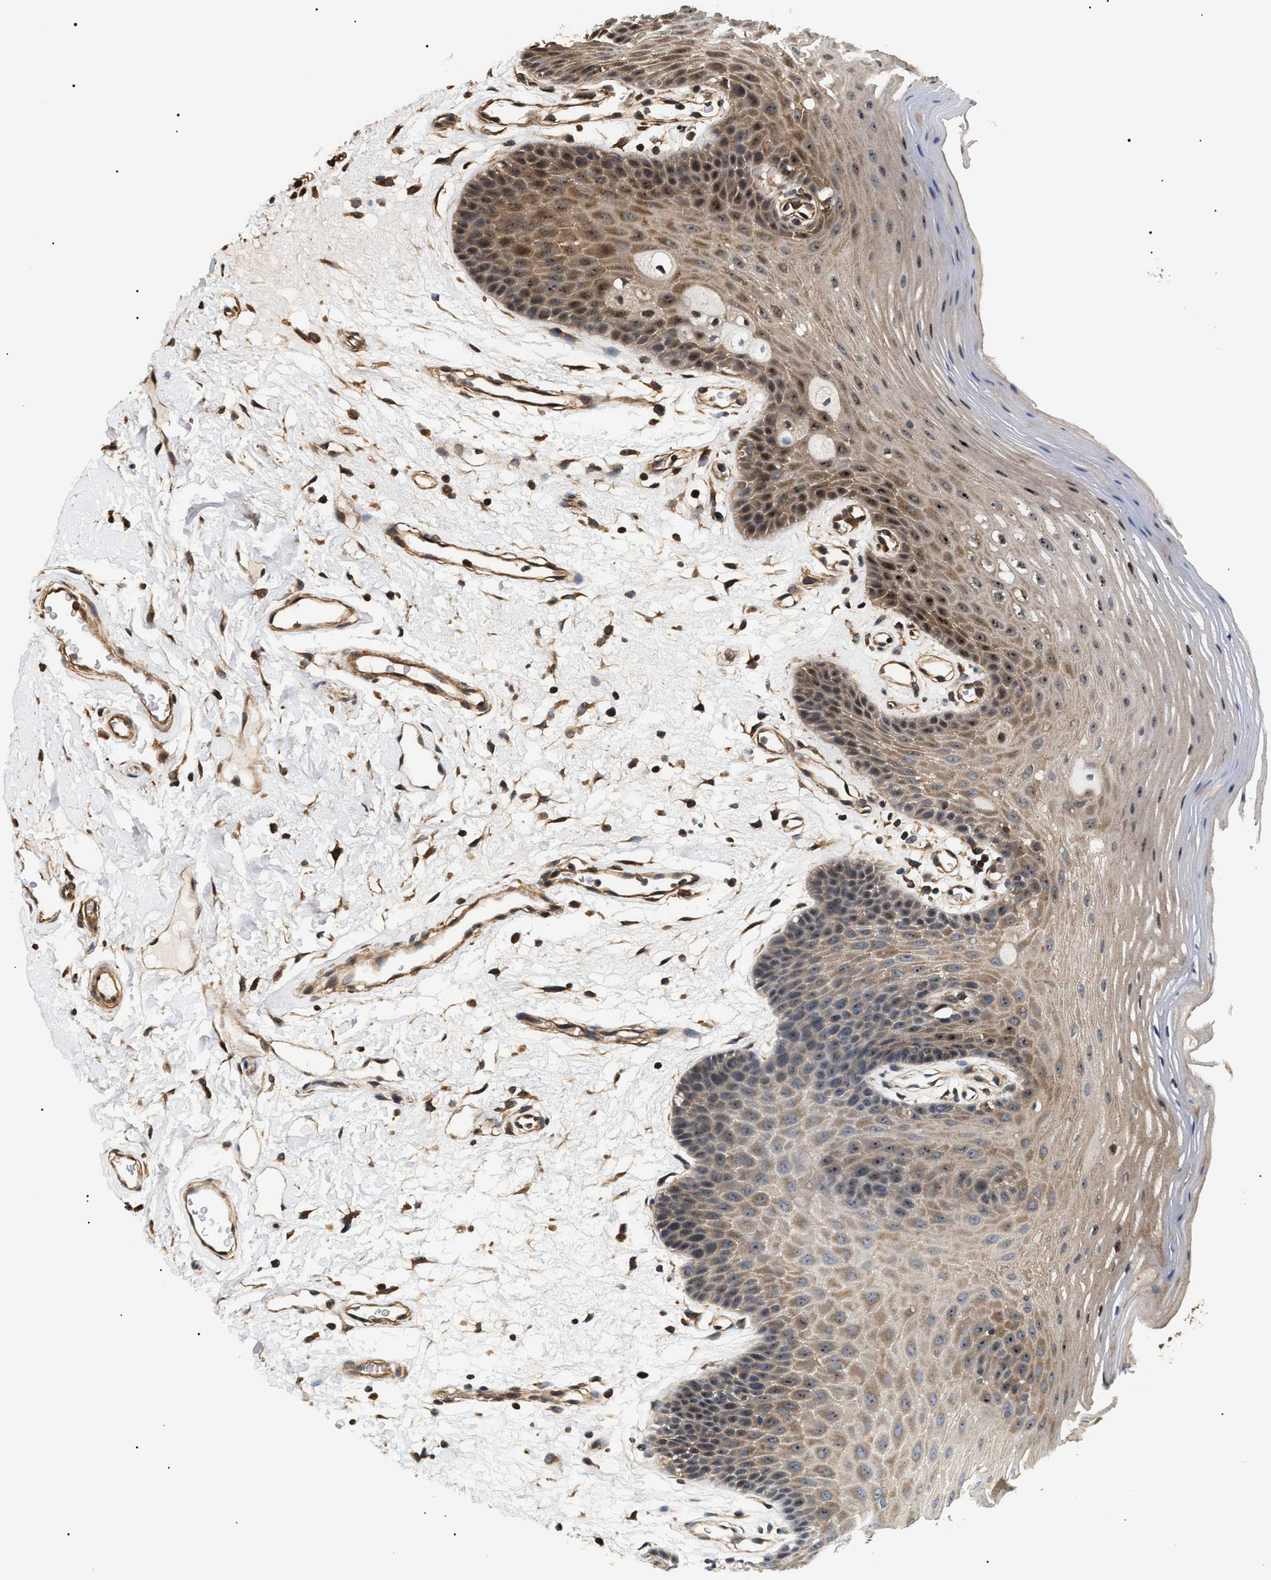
{"staining": {"intensity": "moderate", "quantity": ">75%", "location": "cytoplasmic/membranous,nuclear"}, "tissue": "oral mucosa", "cell_type": "Squamous epithelial cells", "image_type": "normal", "snomed": [{"axis": "morphology", "description": "Normal tissue, NOS"}, {"axis": "morphology", "description": "Squamous cell carcinoma, NOS"}, {"axis": "topography", "description": "Oral tissue"}, {"axis": "topography", "description": "Head-Neck"}], "caption": "Immunohistochemistry image of normal human oral mucosa stained for a protein (brown), which reveals medium levels of moderate cytoplasmic/membranous,nuclear staining in about >75% of squamous epithelial cells.", "gene": "SH3GLB2", "patient": {"sex": "male", "age": 71}}